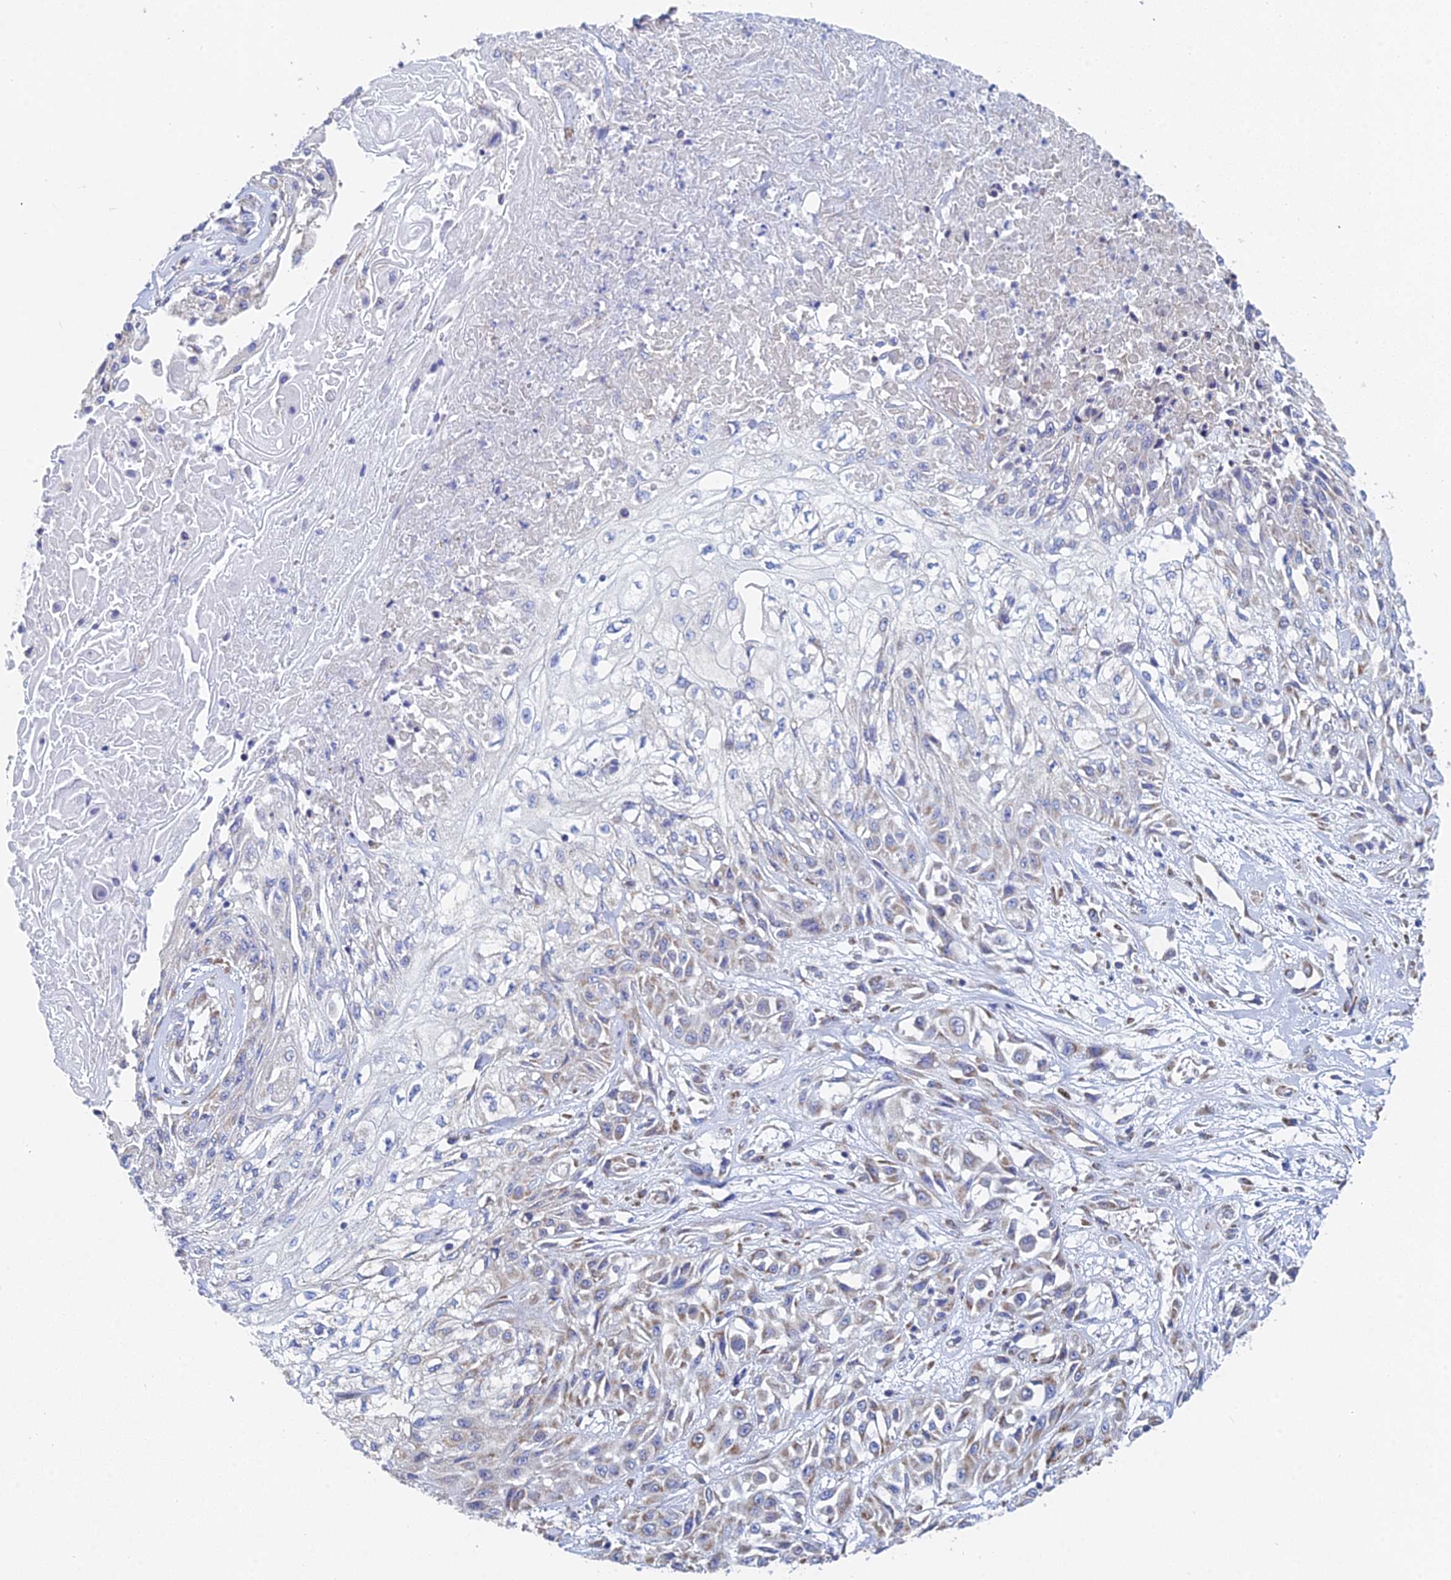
{"staining": {"intensity": "moderate", "quantity": "25%-75%", "location": "cytoplasmic/membranous"}, "tissue": "skin cancer", "cell_type": "Tumor cells", "image_type": "cancer", "snomed": [{"axis": "morphology", "description": "Squamous cell carcinoma, NOS"}, {"axis": "morphology", "description": "Squamous cell carcinoma, metastatic, NOS"}, {"axis": "topography", "description": "Skin"}, {"axis": "topography", "description": "Lymph node"}], "caption": "A high-resolution micrograph shows immunohistochemistry staining of skin squamous cell carcinoma, which reveals moderate cytoplasmic/membranous staining in about 25%-75% of tumor cells.", "gene": "CRACR2B", "patient": {"sex": "male", "age": 75}}